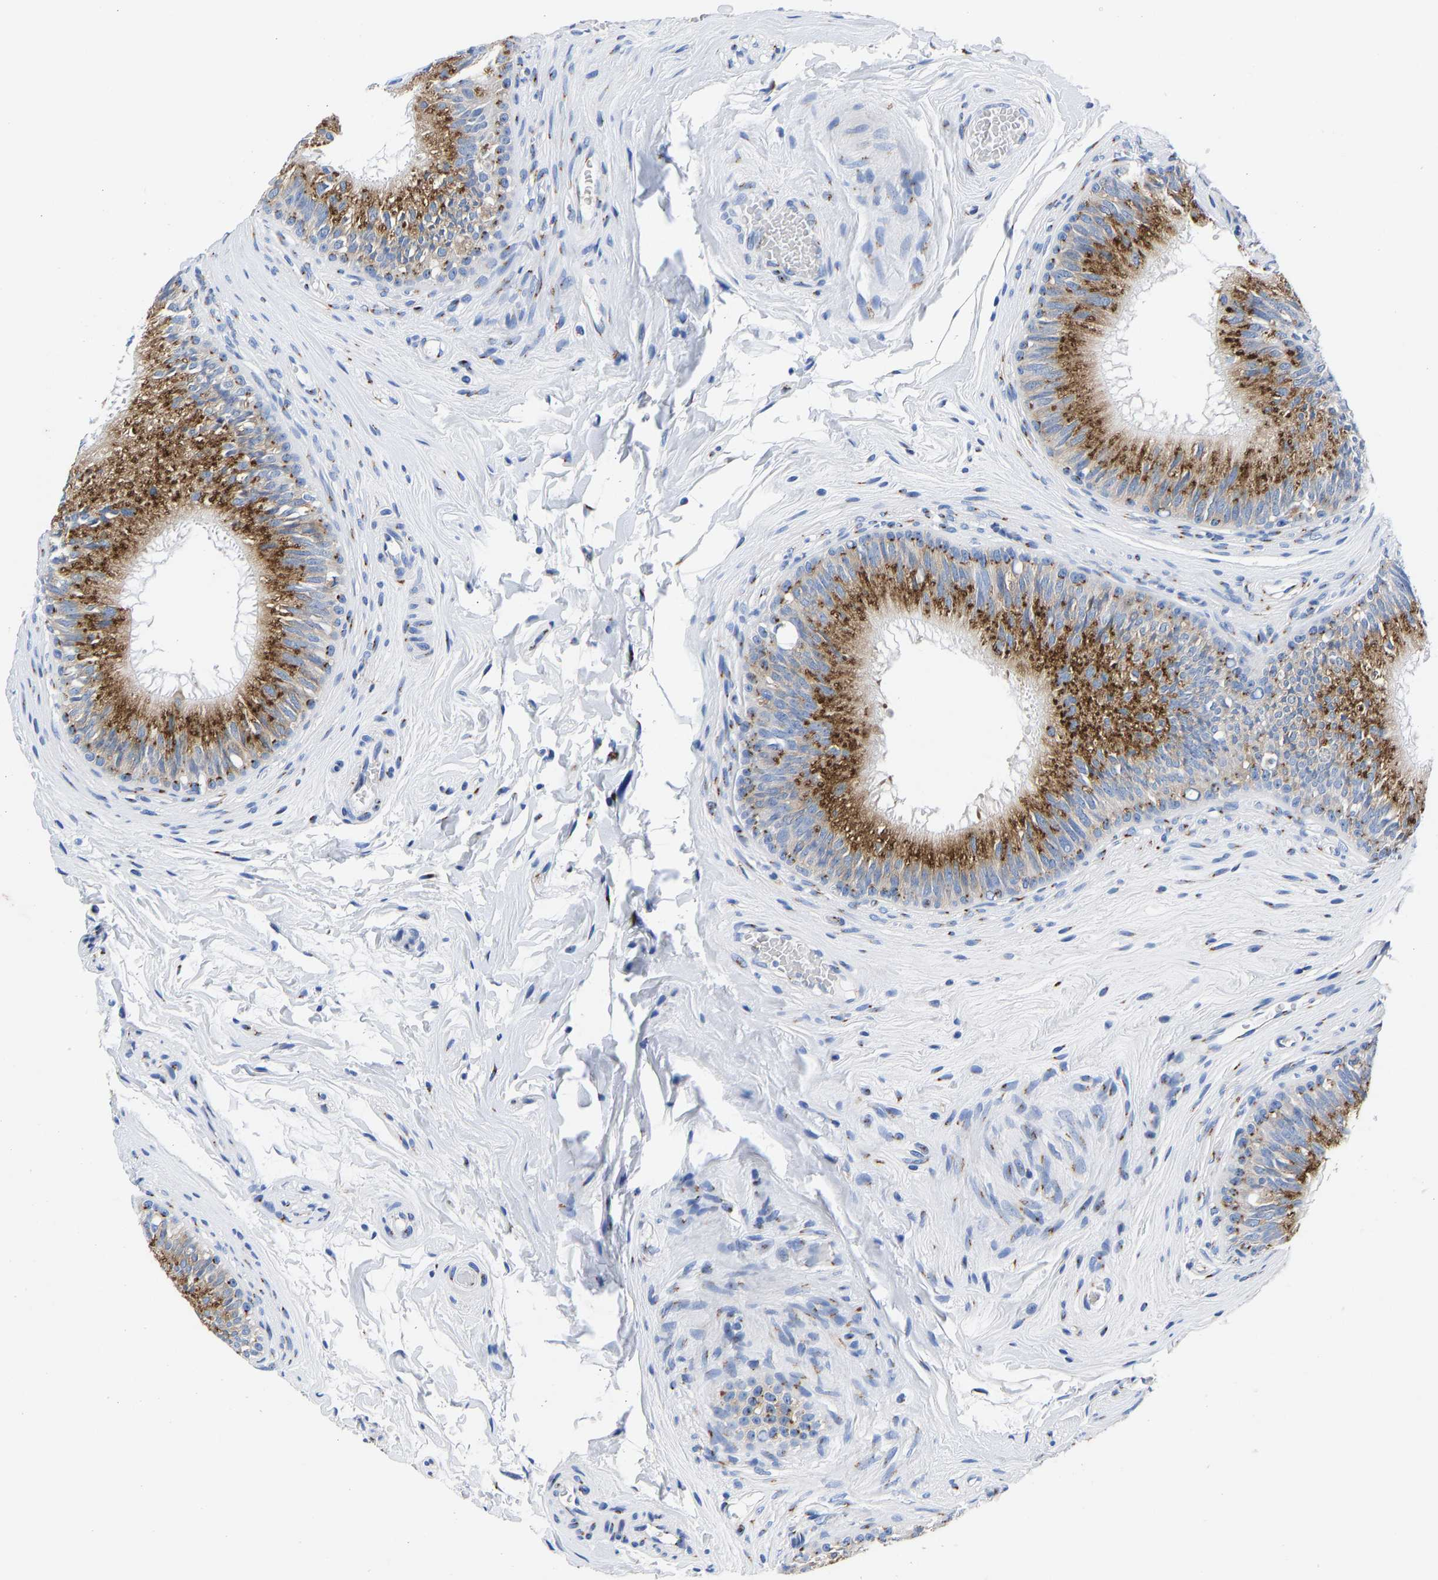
{"staining": {"intensity": "strong", "quantity": ">75%", "location": "cytoplasmic/membranous"}, "tissue": "epididymis", "cell_type": "Glandular cells", "image_type": "normal", "snomed": [{"axis": "morphology", "description": "Normal tissue, NOS"}, {"axis": "topography", "description": "Testis"}, {"axis": "topography", "description": "Epididymis"}], "caption": "There is high levels of strong cytoplasmic/membranous positivity in glandular cells of unremarkable epididymis, as demonstrated by immunohistochemical staining (brown color).", "gene": "TMEM87A", "patient": {"sex": "male", "age": 36}}